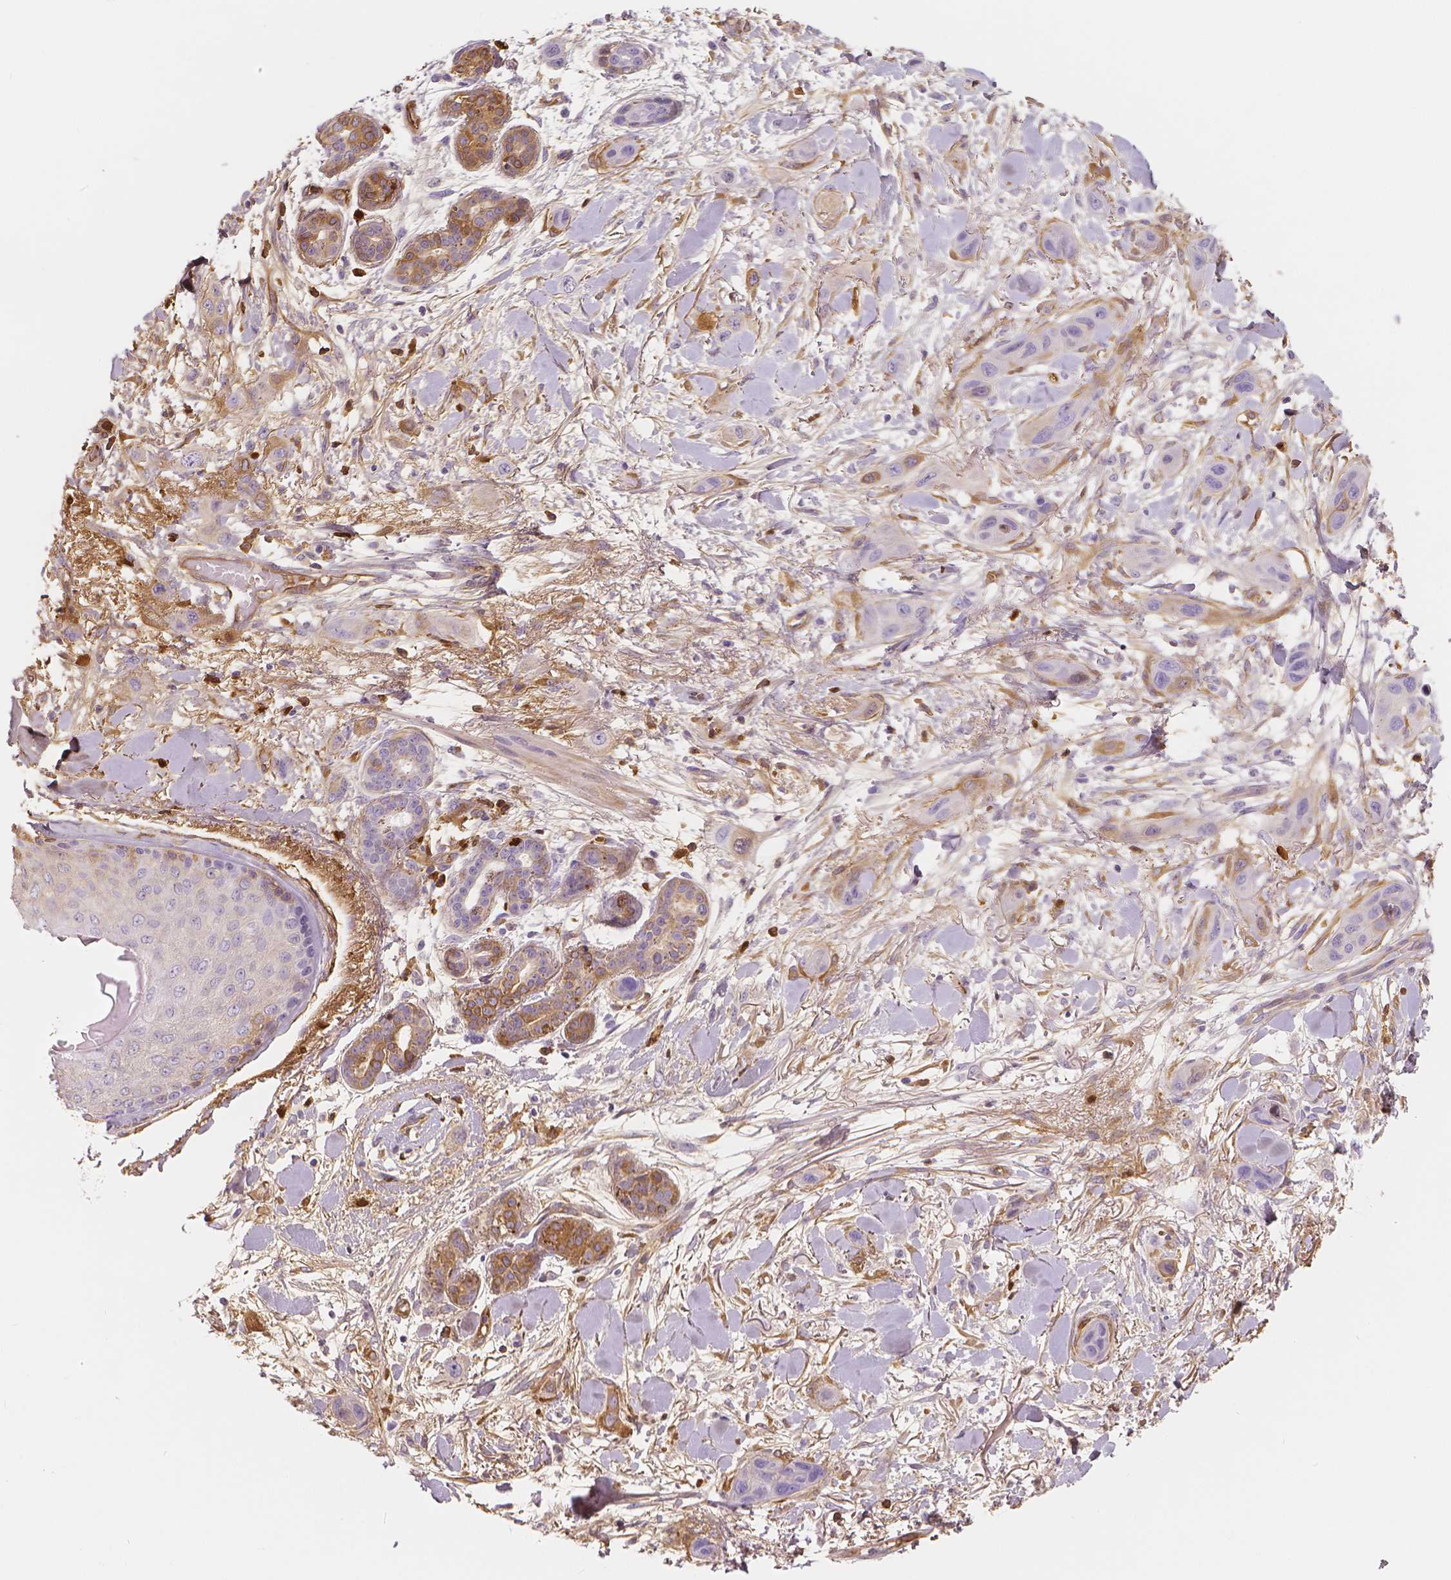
{"staining": {"intensity": "negative", "quantity": "none", "location": "none"}, "tissue": "skin cancer", "cell_type": "Tumor cells", "image_type": "cancer", "snomed": [{"axis": "morphology", "description": "Squamous cell carcinoma, NOS"}, {"axis": "topography", "description": "Skin"}], "caption": "Human squamous cell carcinoma (skin) stained for a protein using IHC demonstrates no expression in tumor cells.", "gene": "APOA4", "patient": {"sex": "male", "age": 79}}